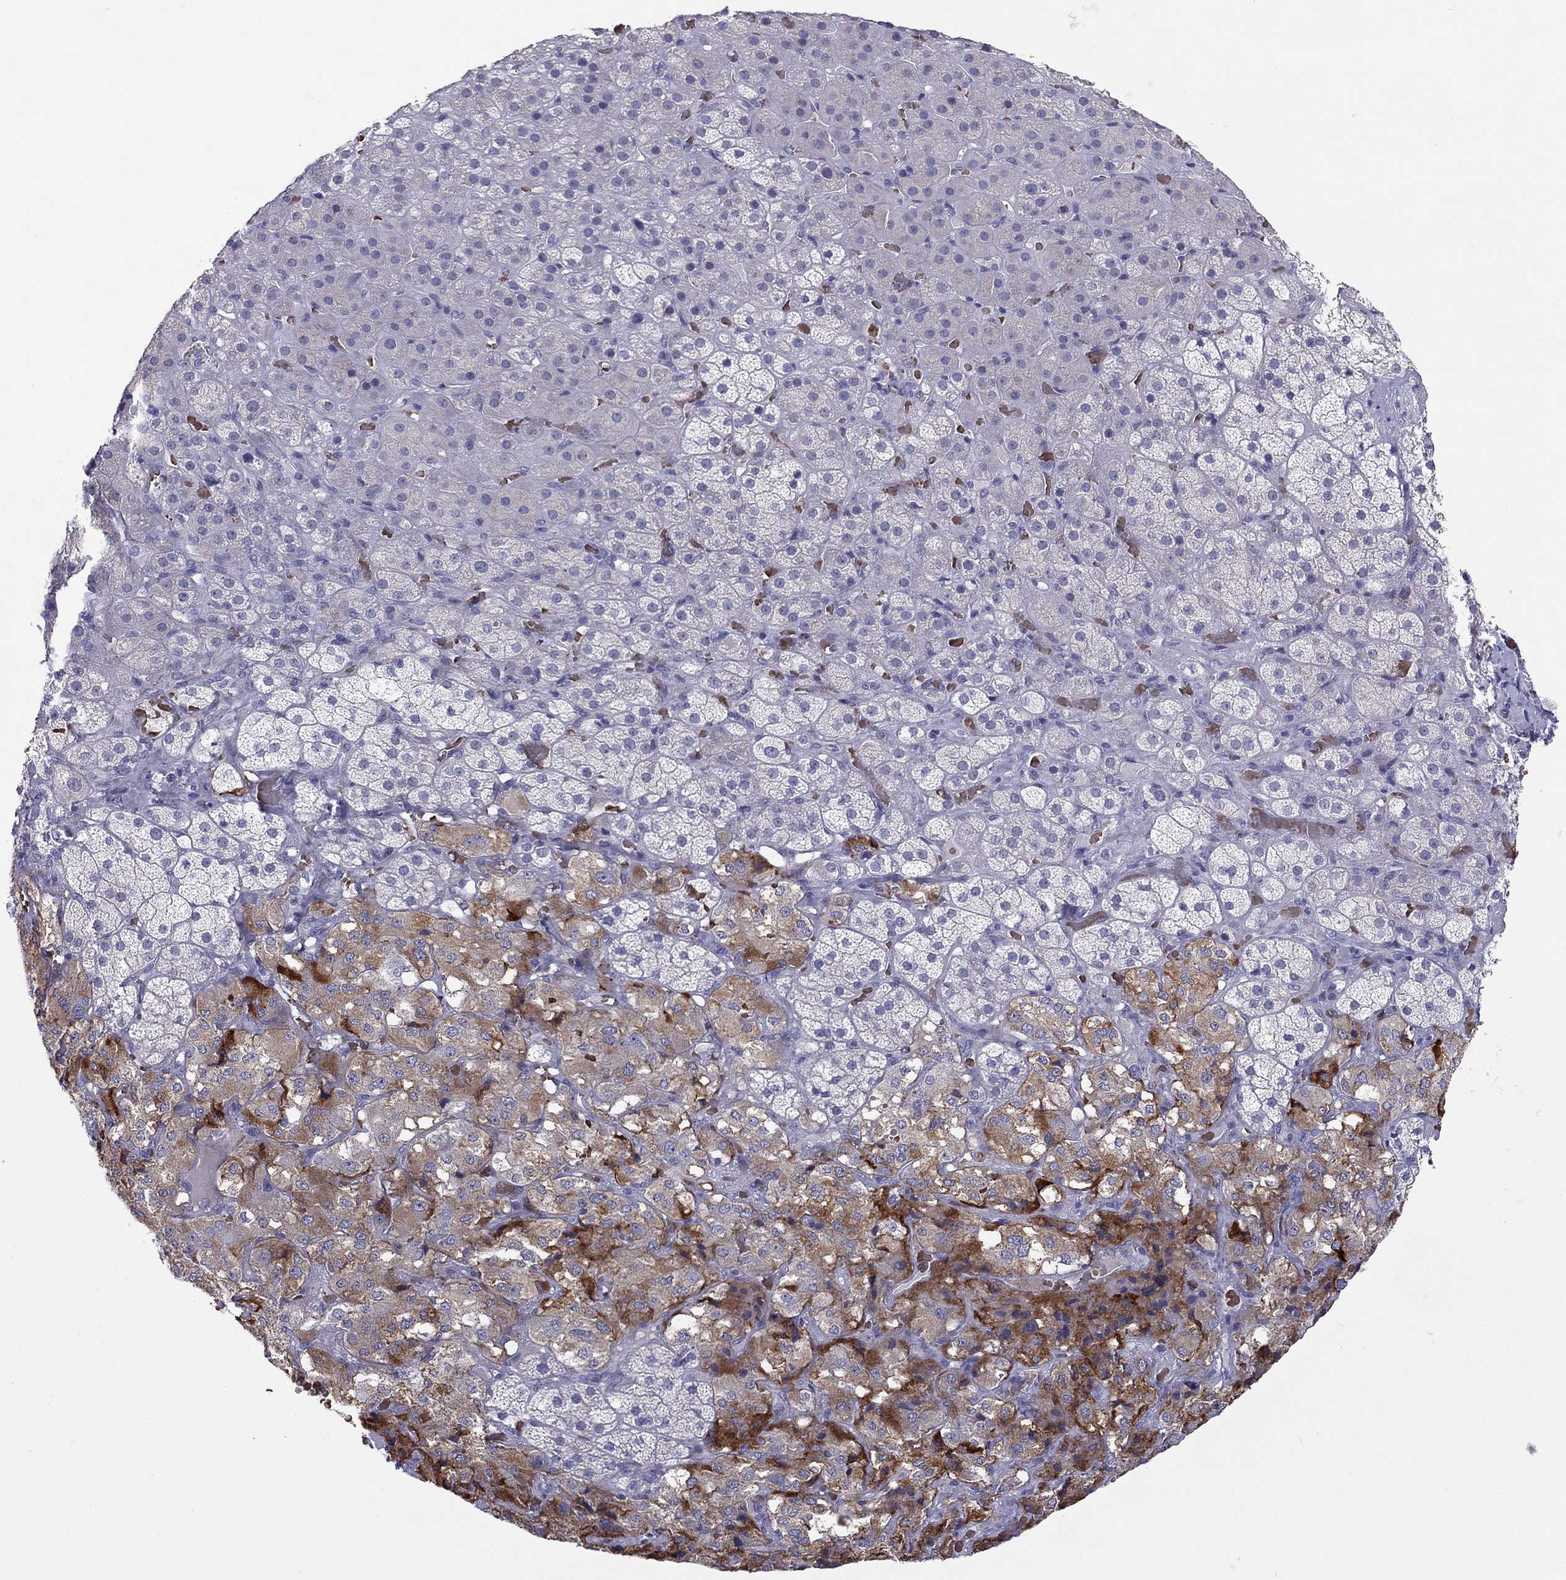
{"staining": {"intensity": "strong", "quantity": "<25%", "location": "cytoplasmic/membranous"}, "tissue": "adrenal gland", "cell_type": "Glandular cells", "image_type": "normal", "snomed": [{"axis": "morphology", "description": "Normal tissue, NOS"}, {"axis": "topography", "description": "Adrenal gland"}], "caption": "A photomicrograph showing strong cytoplasmic/membranous positivity in approximately <25% of glandular cells in benign adrenal gland, as visualized by brown immunohistochemical staining.", "gene": "FRMD1", "patient": {"sex": "male", "age": 57}}